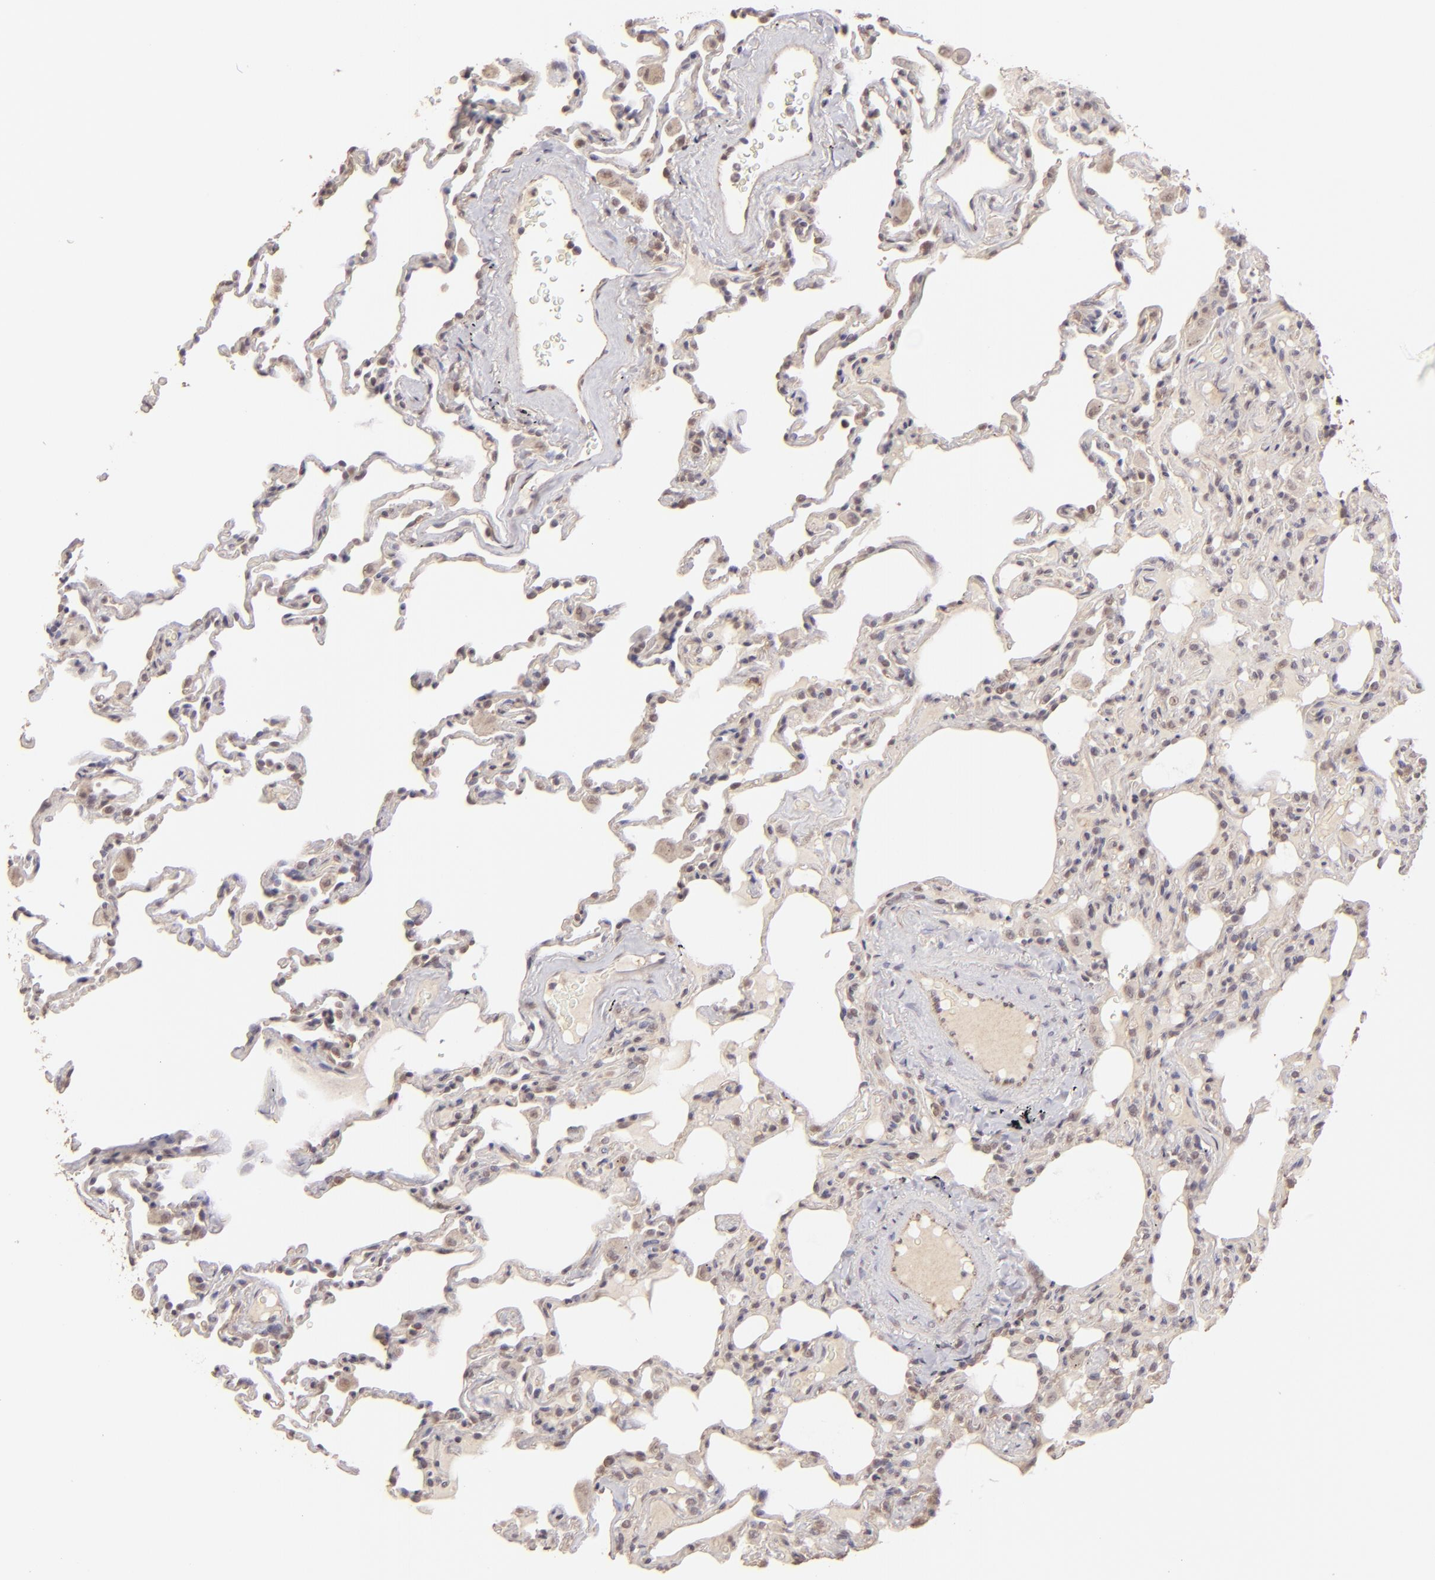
{"staining": {"intensity": "weak", "quantity": "25%-75%", "location": "cytoplasmic/membranous"}, "tissue": "lung", "cell_type": "Alveolar cells", "image_type": "normal", "snomed": [{"axis": "morphology", "description": "Normal tissue, NOS"}, {"axis": "topography", "description": "Lung"}], "caption": "IHC micrograph of unremarkable human lung stained for a protein (brown), which exhibits low levels of weak cytoplasmic/membranous expression in approximately 25%-75% of alveolar cells.", "gene": "CLDN1", "patient": {"sex": "male", "age": 59}}